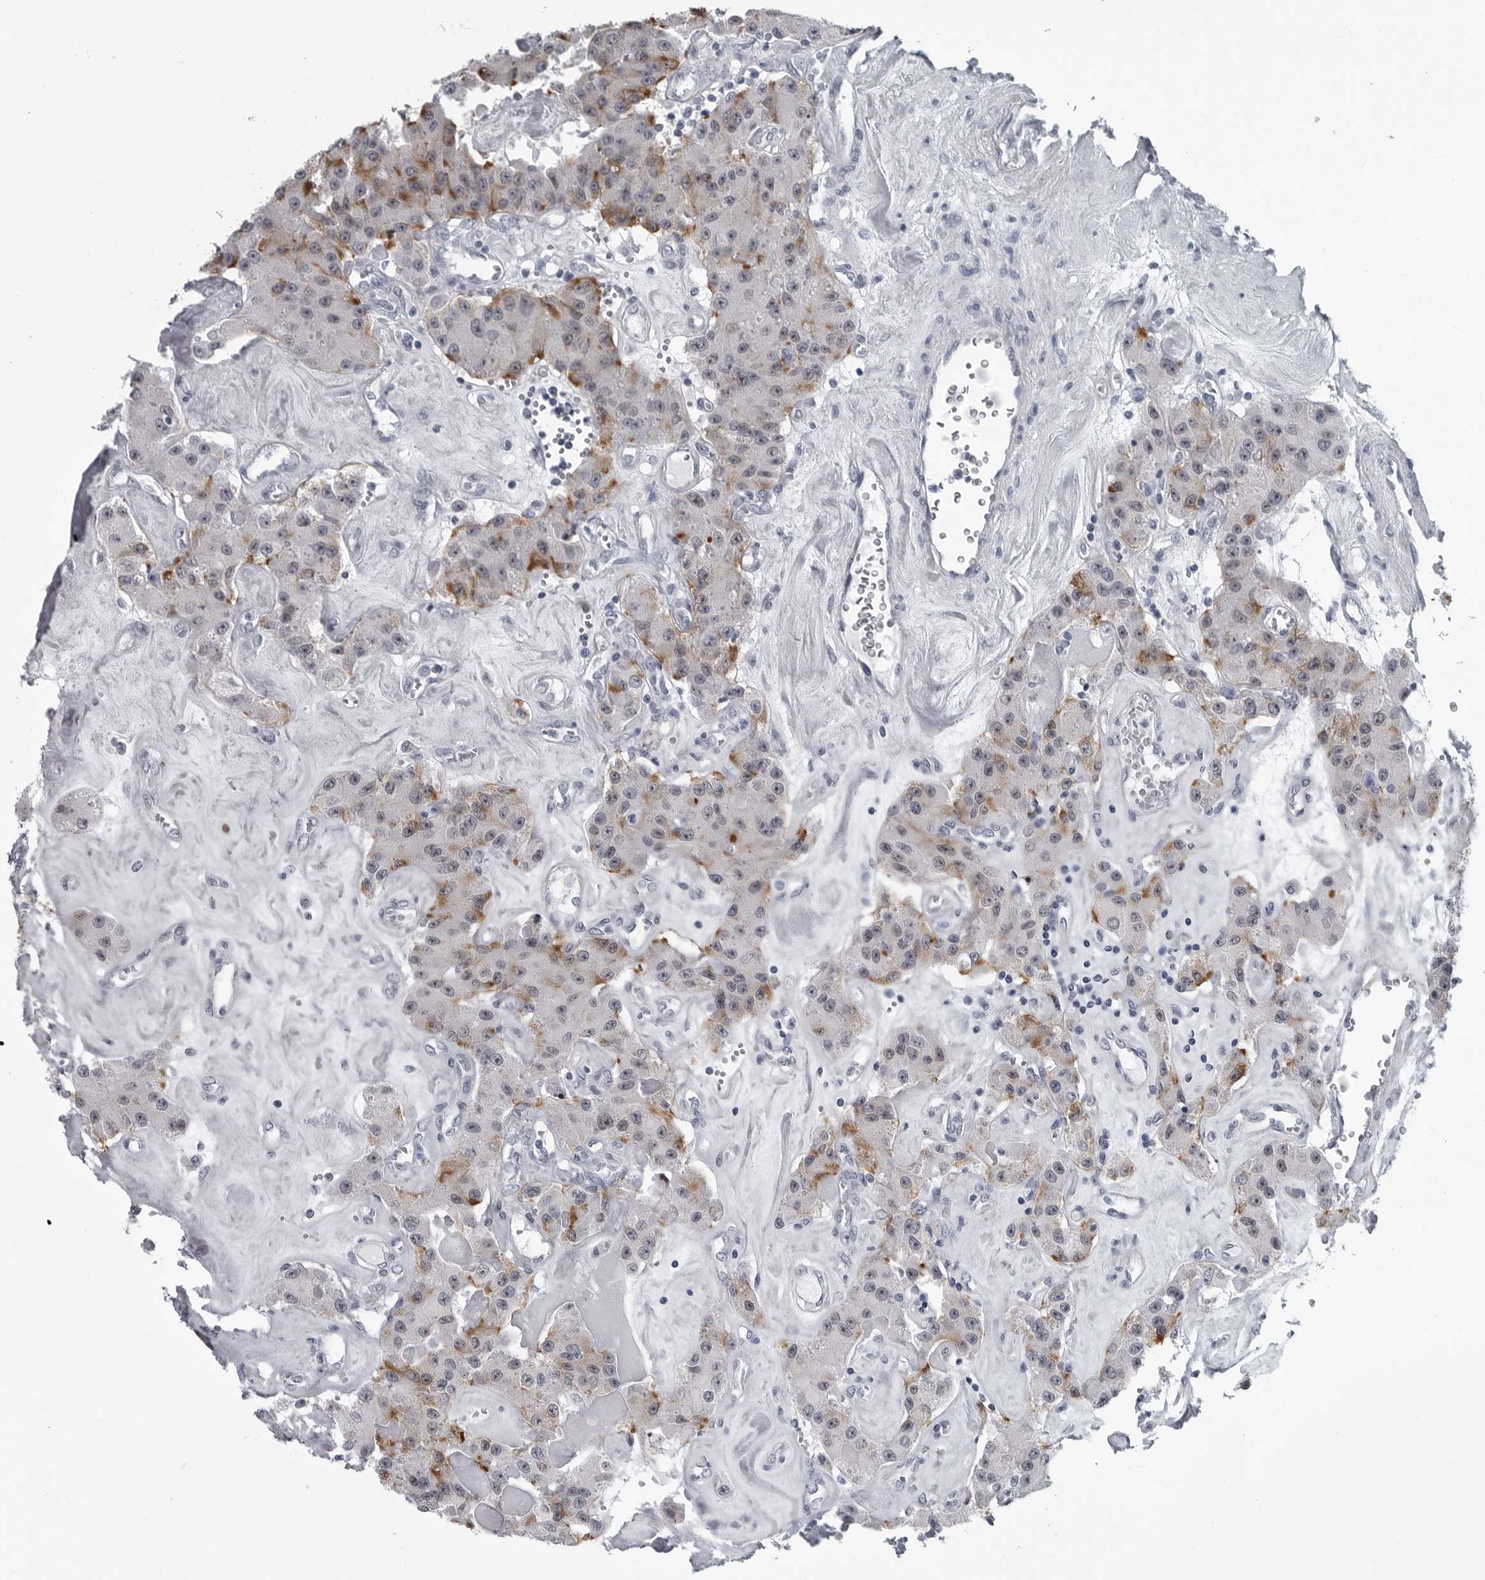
{"staining": {"intensity": "moderate", "quantity": "<25%", "location": "cytoplasmic/membranous"}, "tissue": "carcinoid", "cell_type": "Tumor cells", "image_type": "cancer", "snomed": [{"axis": "morphology", "description": "Carcinoid, malignant, NOS"}, {"axis": "topography", "description": "Pancreas"}], "caption": "High-magnification brightfield microscopy of carcinoid stained with DAB (brown) and counterstained with hematoxylin (blue). tumor cells exhibit moderate cytoplasmic/membranous staining is present in about<25% of cells.", "gene": "MYOC", "patient": {"sex": "male", "age": 41}}